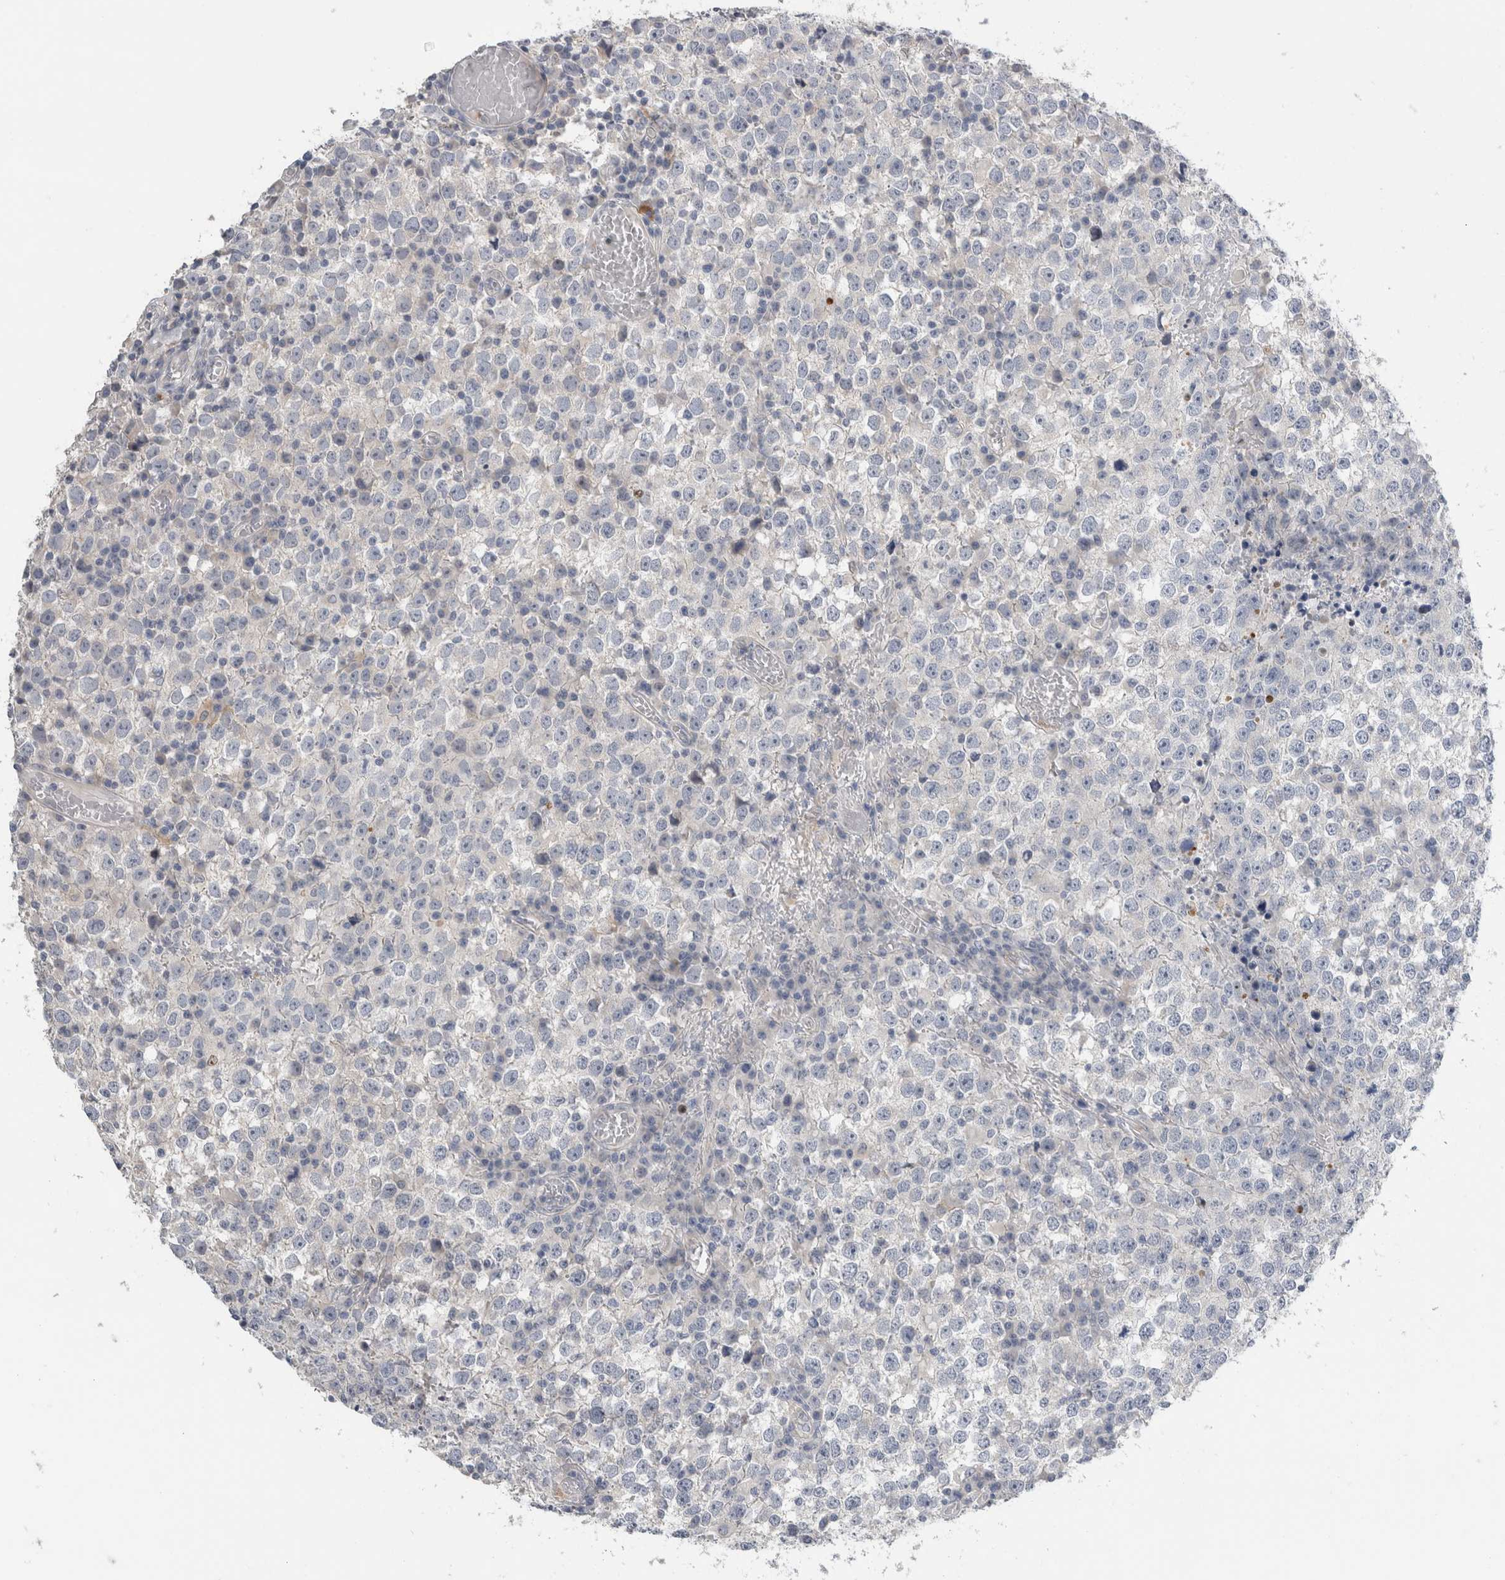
{"staining": {"intensity": "negative", "quantity": "none", "location": "none"}, "tissue": "testis cancer", "cell_type": "Tumor cells", "image_type": "cancer", "snomed": [{"axis": "morphology", "description": "Seminoma, NOS"}, {"axis": "topography", "description": "Testis"}], "caption": "DAB immunohistochemical staining of human seminoma (testis) exhibits no significant expression in tumor cells.", "gene": "SLC20A2", "patient": {"sex": "male", "age": 65}}